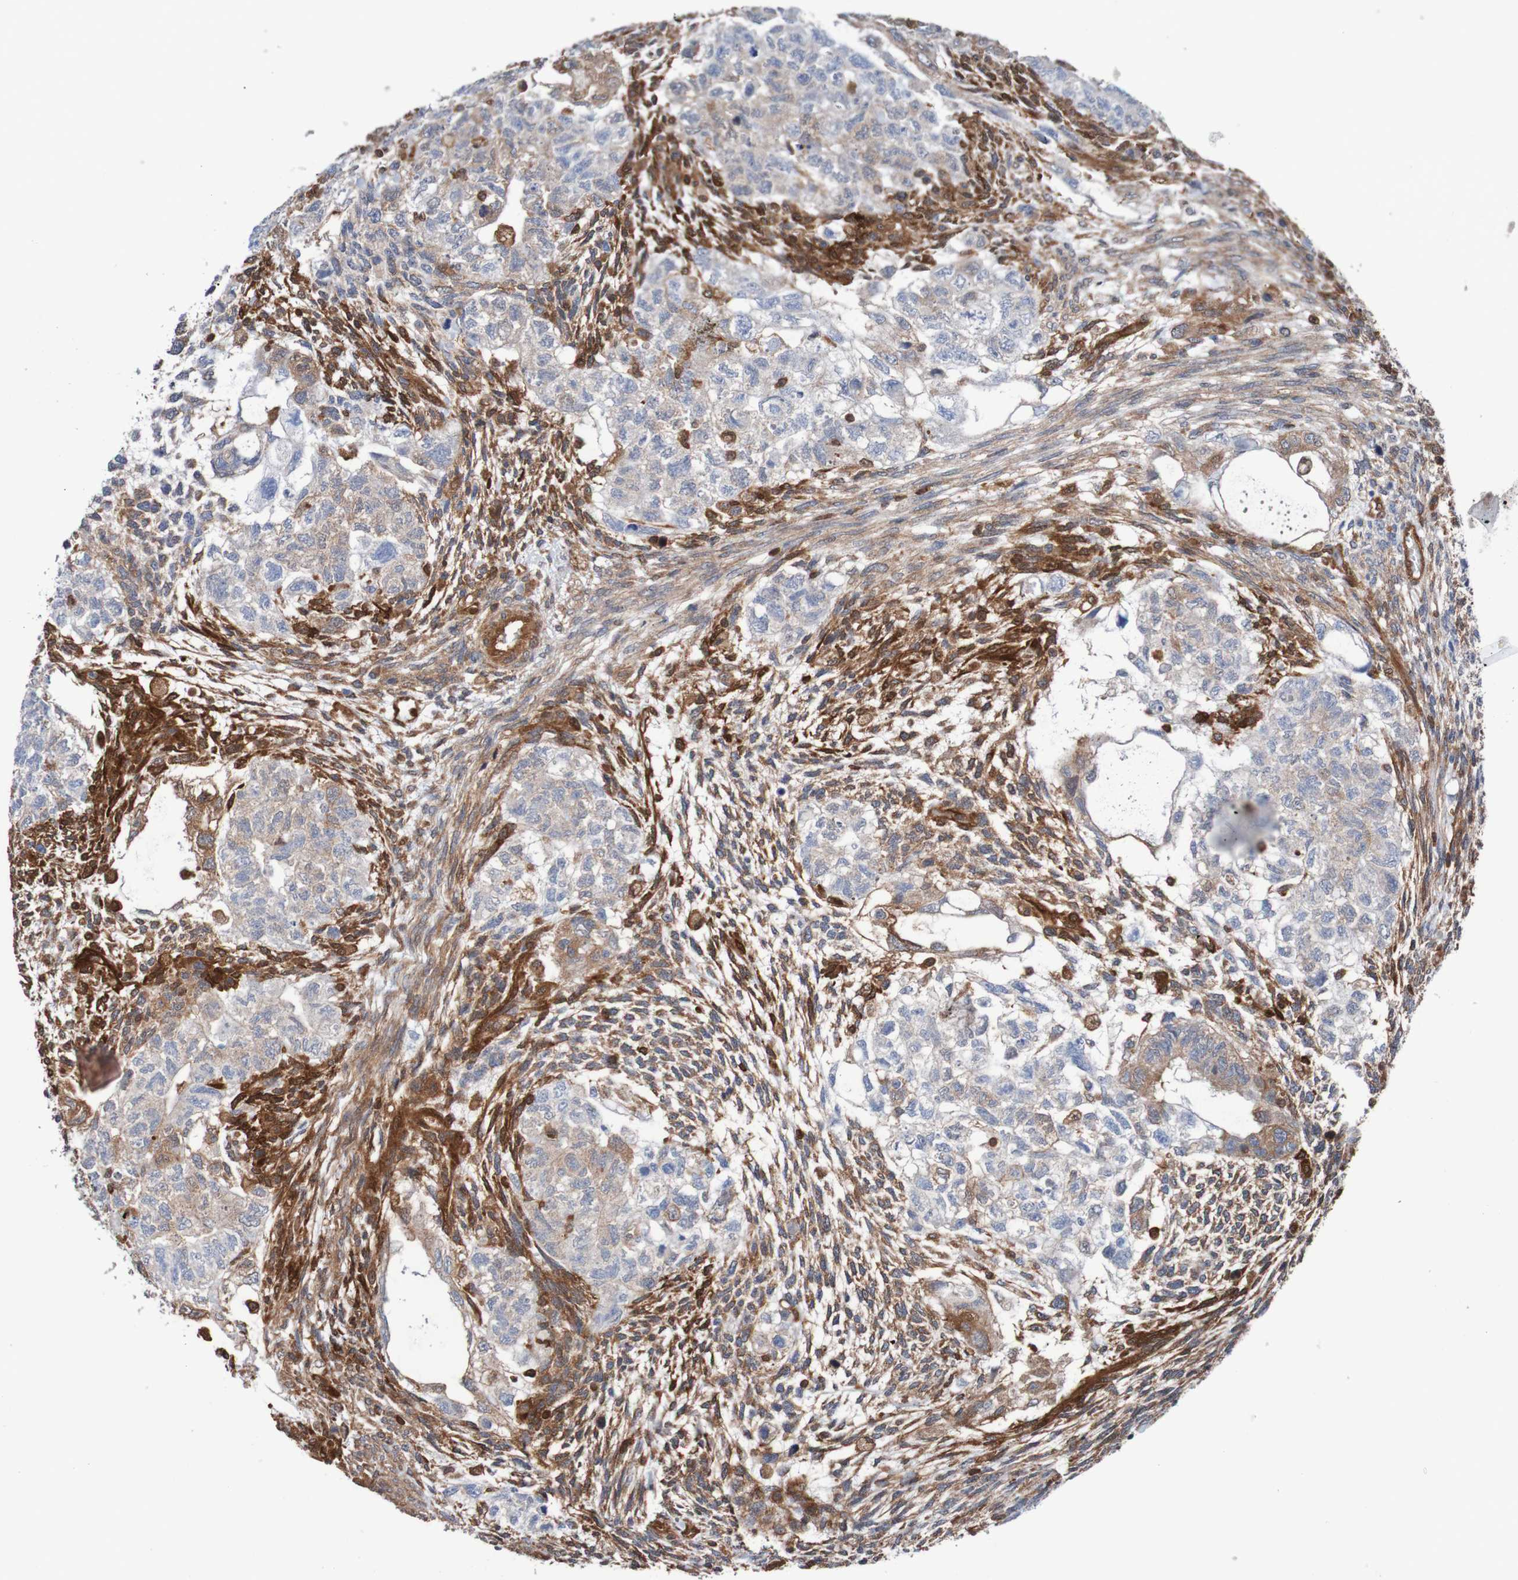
{"staining": {"intensity": "strong", "quantity": "25%-75%", "location": "cytoplasmic/membranous"}, "tissue": "testis cancer", "cell_type": "Tumor cells", "image_type": "cancer", "snomed": [{"axis": "morphology", "description": "Normal tissue, NOS"}, {"axis": "morphology", "description": "Carcinoma, Embryonal, NOS"}, {"axis": "topography", "description": "Testis"}], "caption": "Tumor cells exhibit strong cytoplasmic/membranous expression in approximately 25%-75% of cells in testis cancer (embryonal carcinoma). (brown staining indicates protein expression, while blue staining denotes nuclei).", "gene": "RIGI", "patient": {"sex": "male", "age": 36}}